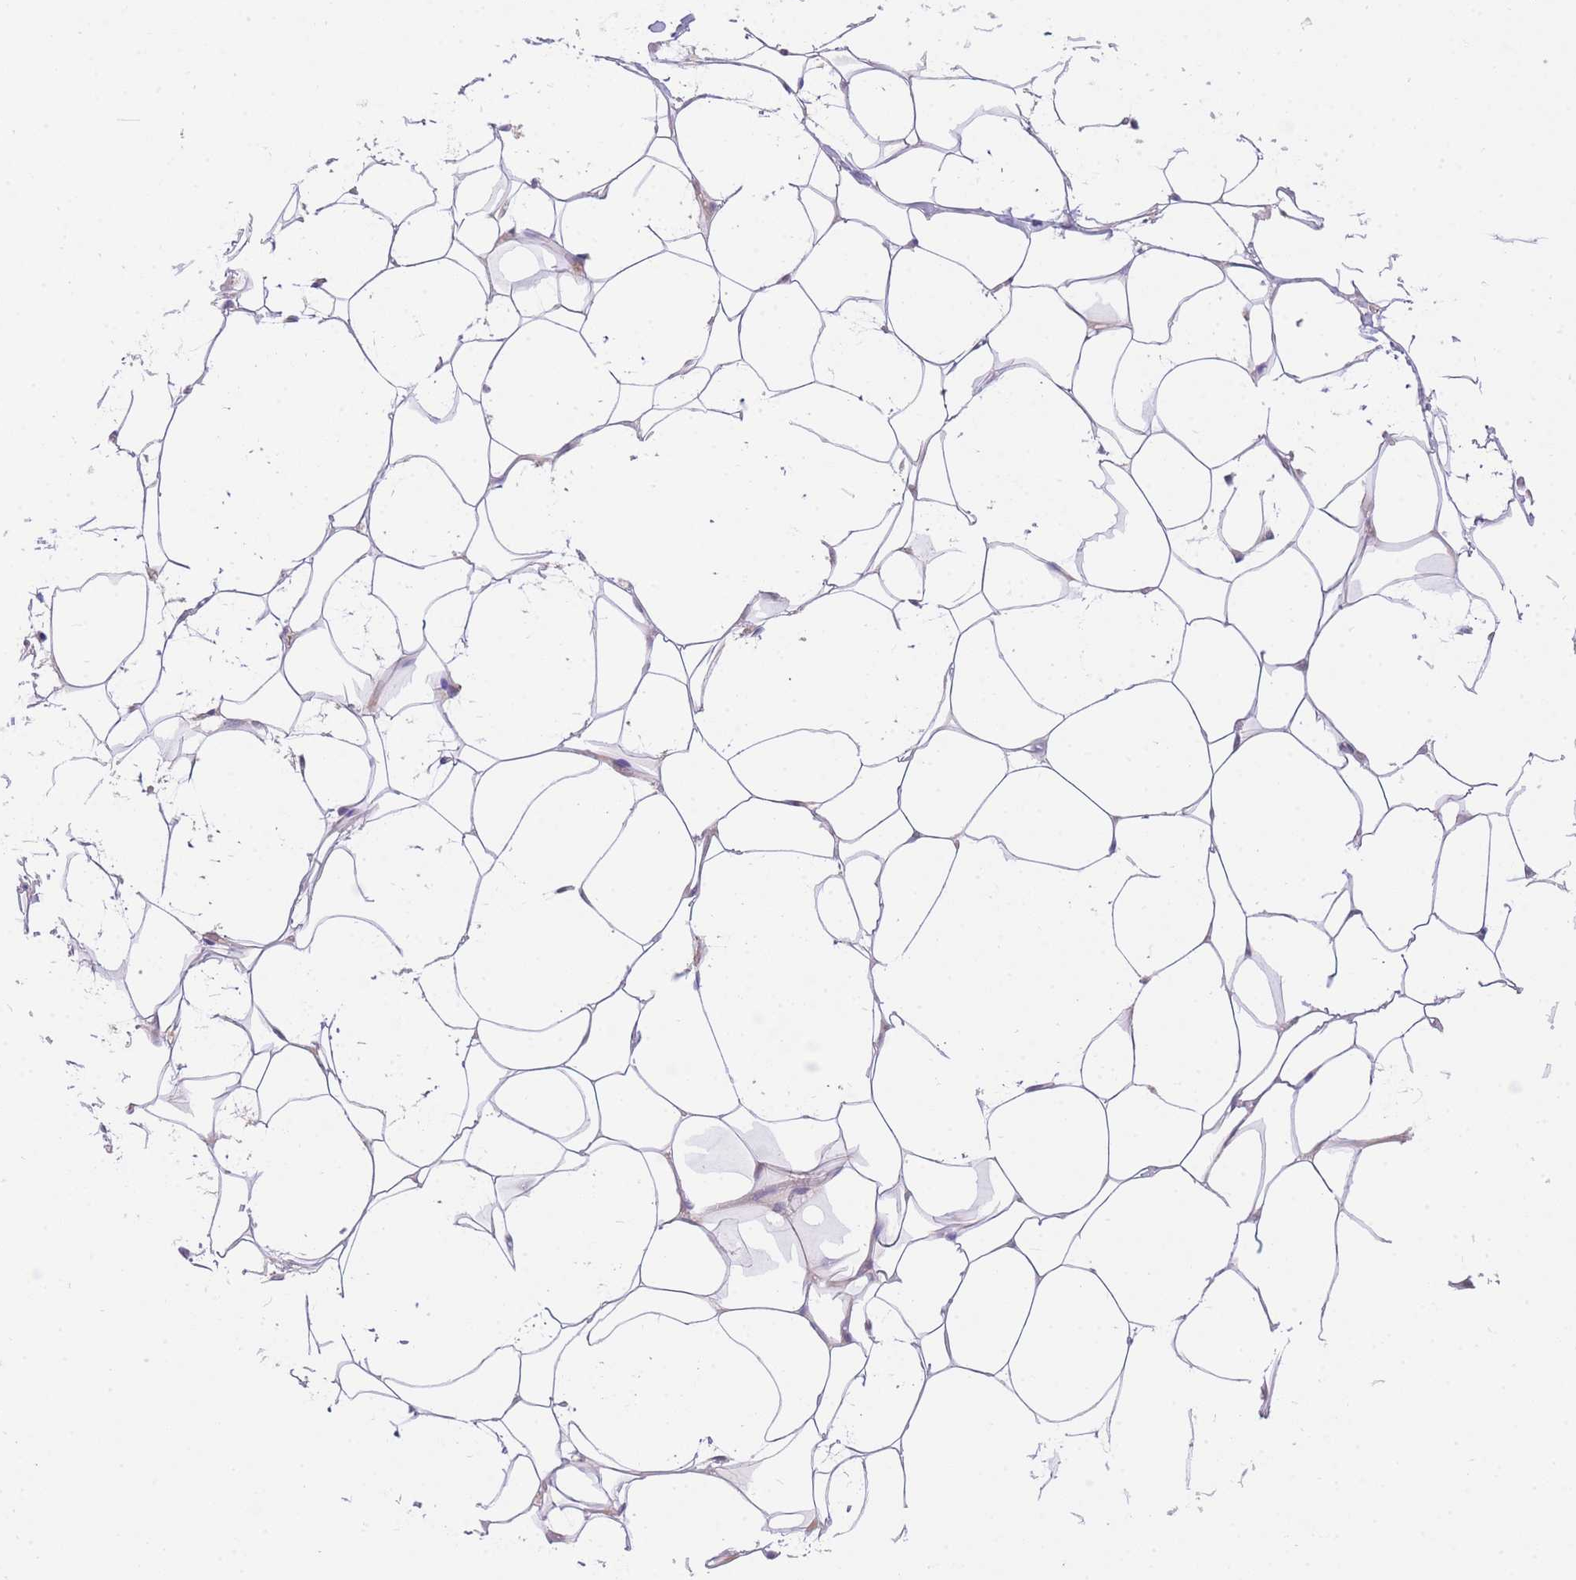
{"staining": {"intensity": "negative", "quantity": "none", "location": "none"}, "tissue": "adipose tissue", "cell_type": "Adipocytes", "image_type": "normal", "snomed": [{"axis": "morphology", "description": "Normal tissue, NOS"}, {"axis": "topography", "description": "Breast"}], "caption": "The photomicrograph shows no significant positivity in adipocytes of adipose tissue.", "gene": "LIPH", "patient": {"sex": "female", "age": 26}}